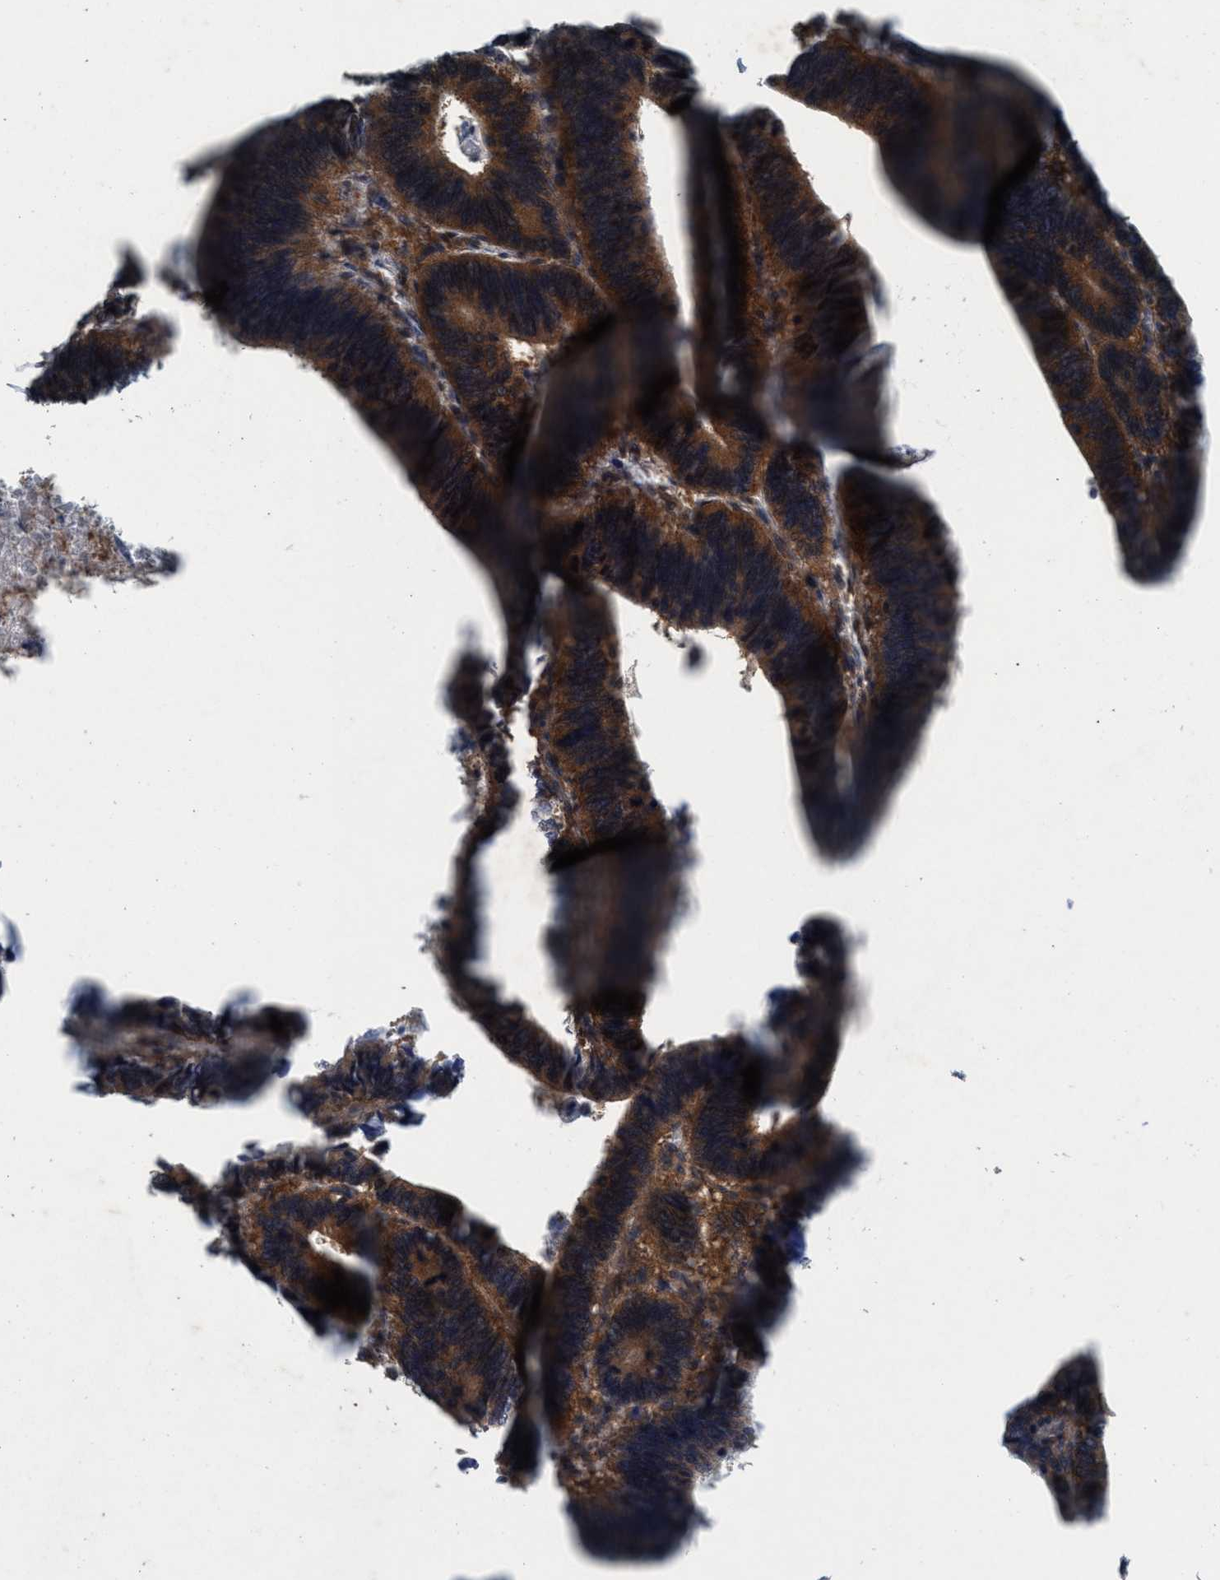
{"staining": {"intensity": "strong", "quantity": ">75%", "location": "cytoplasmic/membranous"}, "tissue": "colorectal cancer", "cell_type": "Tumor cells", "image_type": "cancer", "snomed": [{"axis": "morphology", "description": "Adenocarcinoma, NOS"}, {"axis": "topography", "description": "Colon"}], "caption": "A high-resolution image shows immunohistochemistry staining of colorectal cancer (adenocarcinoma), which reveals strong cytoplasmic/membranous positivity in about >75% of tumor cells.", "gene": "AKT1S1", "patient": {"sex": "male", "age": 72}}